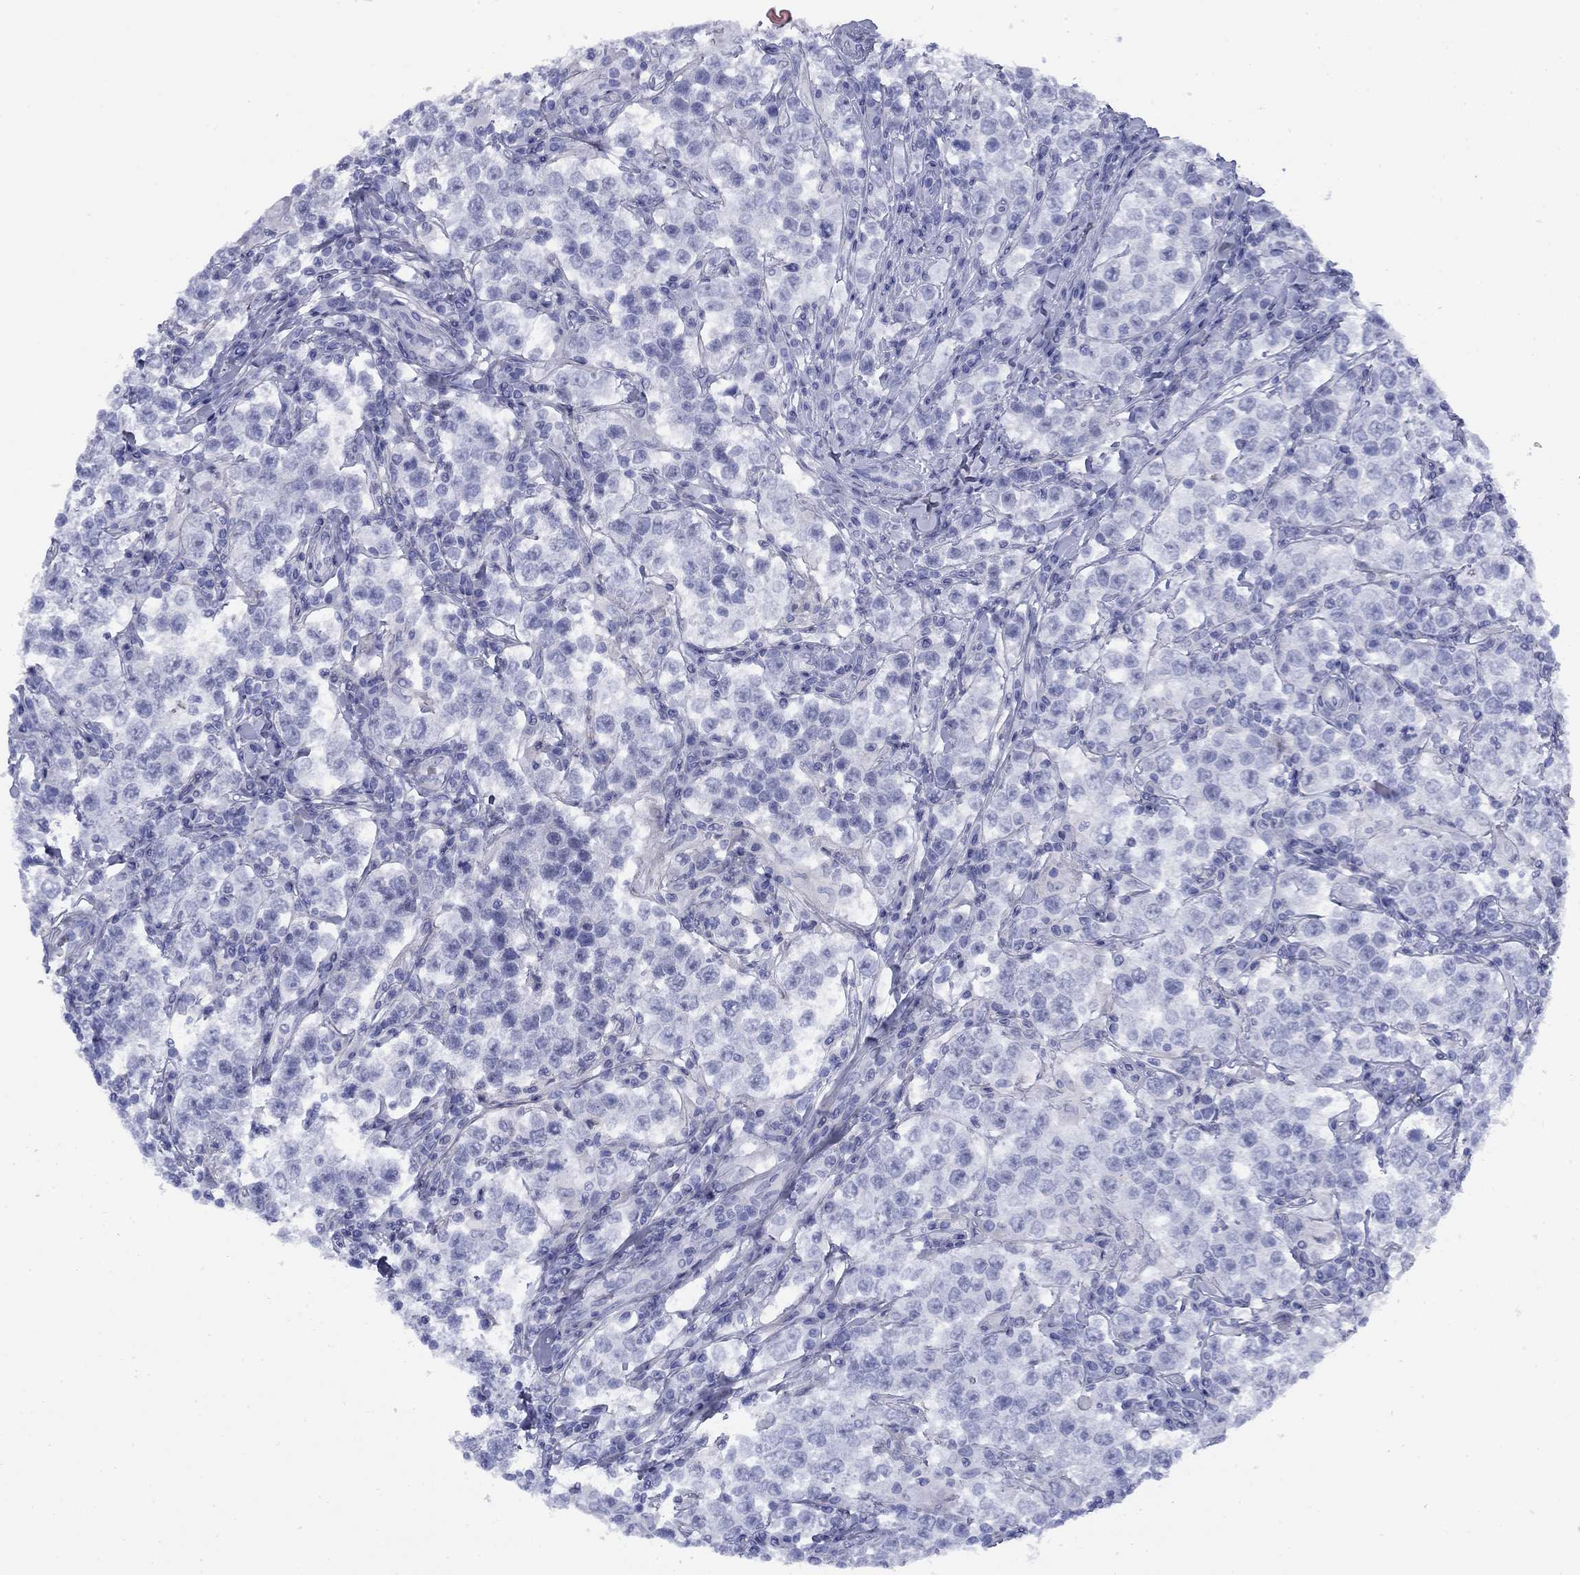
{"staining": {"intensity": "negative", "quantity": "none", "location": "none"}, "tissue": "testis cancer", "cell_type": "Tumor cells", "image_type": "cancer", "snomed": [{"axis": "morphology", "description": "Seminoma, NOS"}, {"axis": "morphology", "description": "Carcinoma, Embryonal, NOS"}, {"axis": "topography", "description": "Testis"}], "caption": "Seminoma (testis) was stained to show a protein in brown. There is no significant staining in tumor cells.", "gene": "TIGD4", "patient": {"sex": "male", "age": 41}}